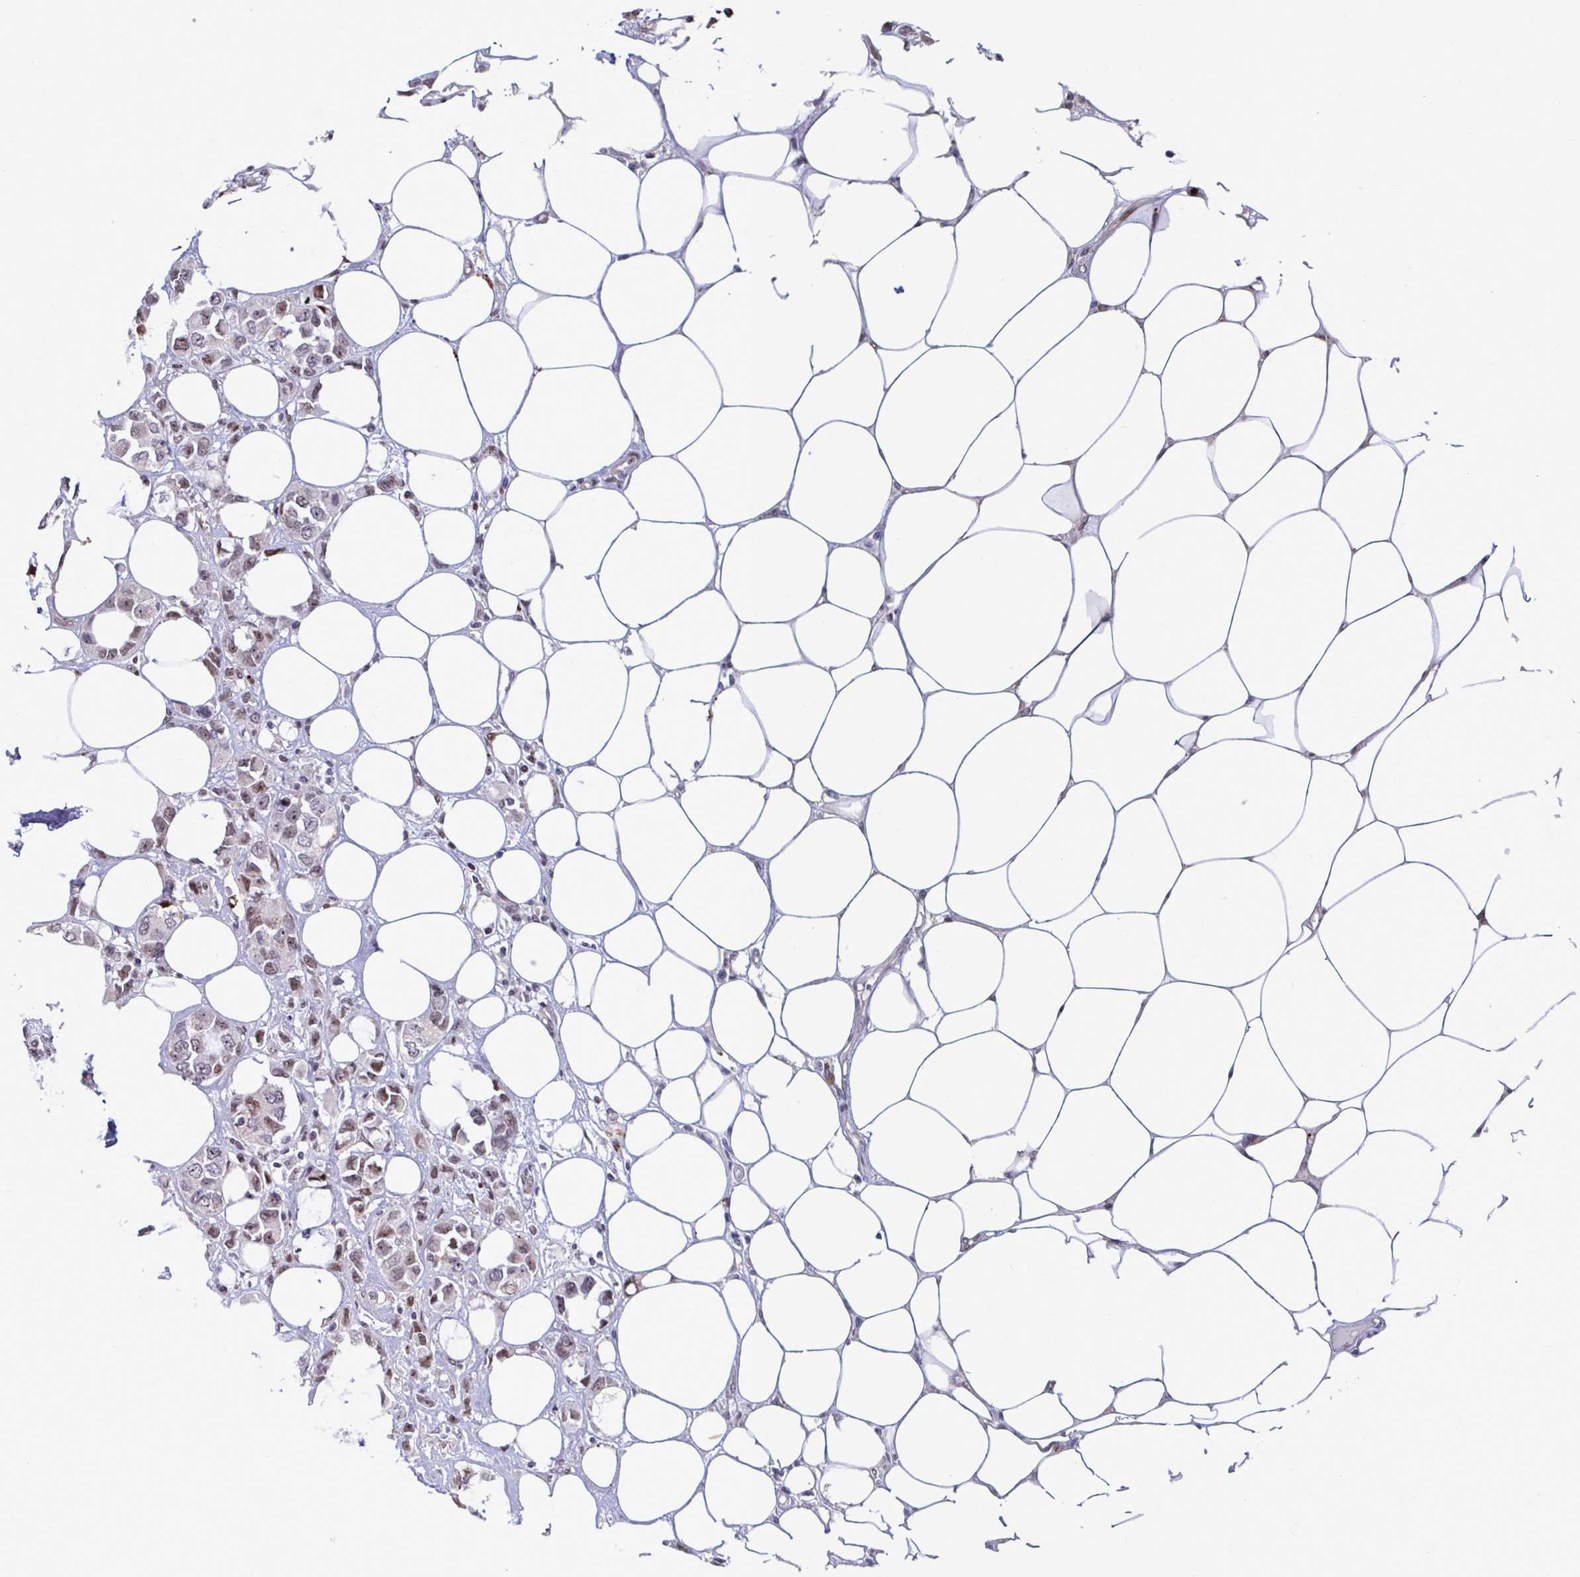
{"staining": {"intensity": "moderate", "quantity": "<25%", "location": "nuclear"}, "tissue": "breast cancer", "cell_type": "Tumor cells", "image_type": "cancer", "snomed": [{"axis": "morphology", "description": "Lobular carcinoma"}, {"axis": "topography", "description": "Breast"}], "caption": "Immunohistochemical staining of breast lobular carcinoma displays low levels of moderate nuclear protein staining in approximately <25% of tumor cells.", "gene": "PELI2", "patient": {"sex": "female", "age": 91}}